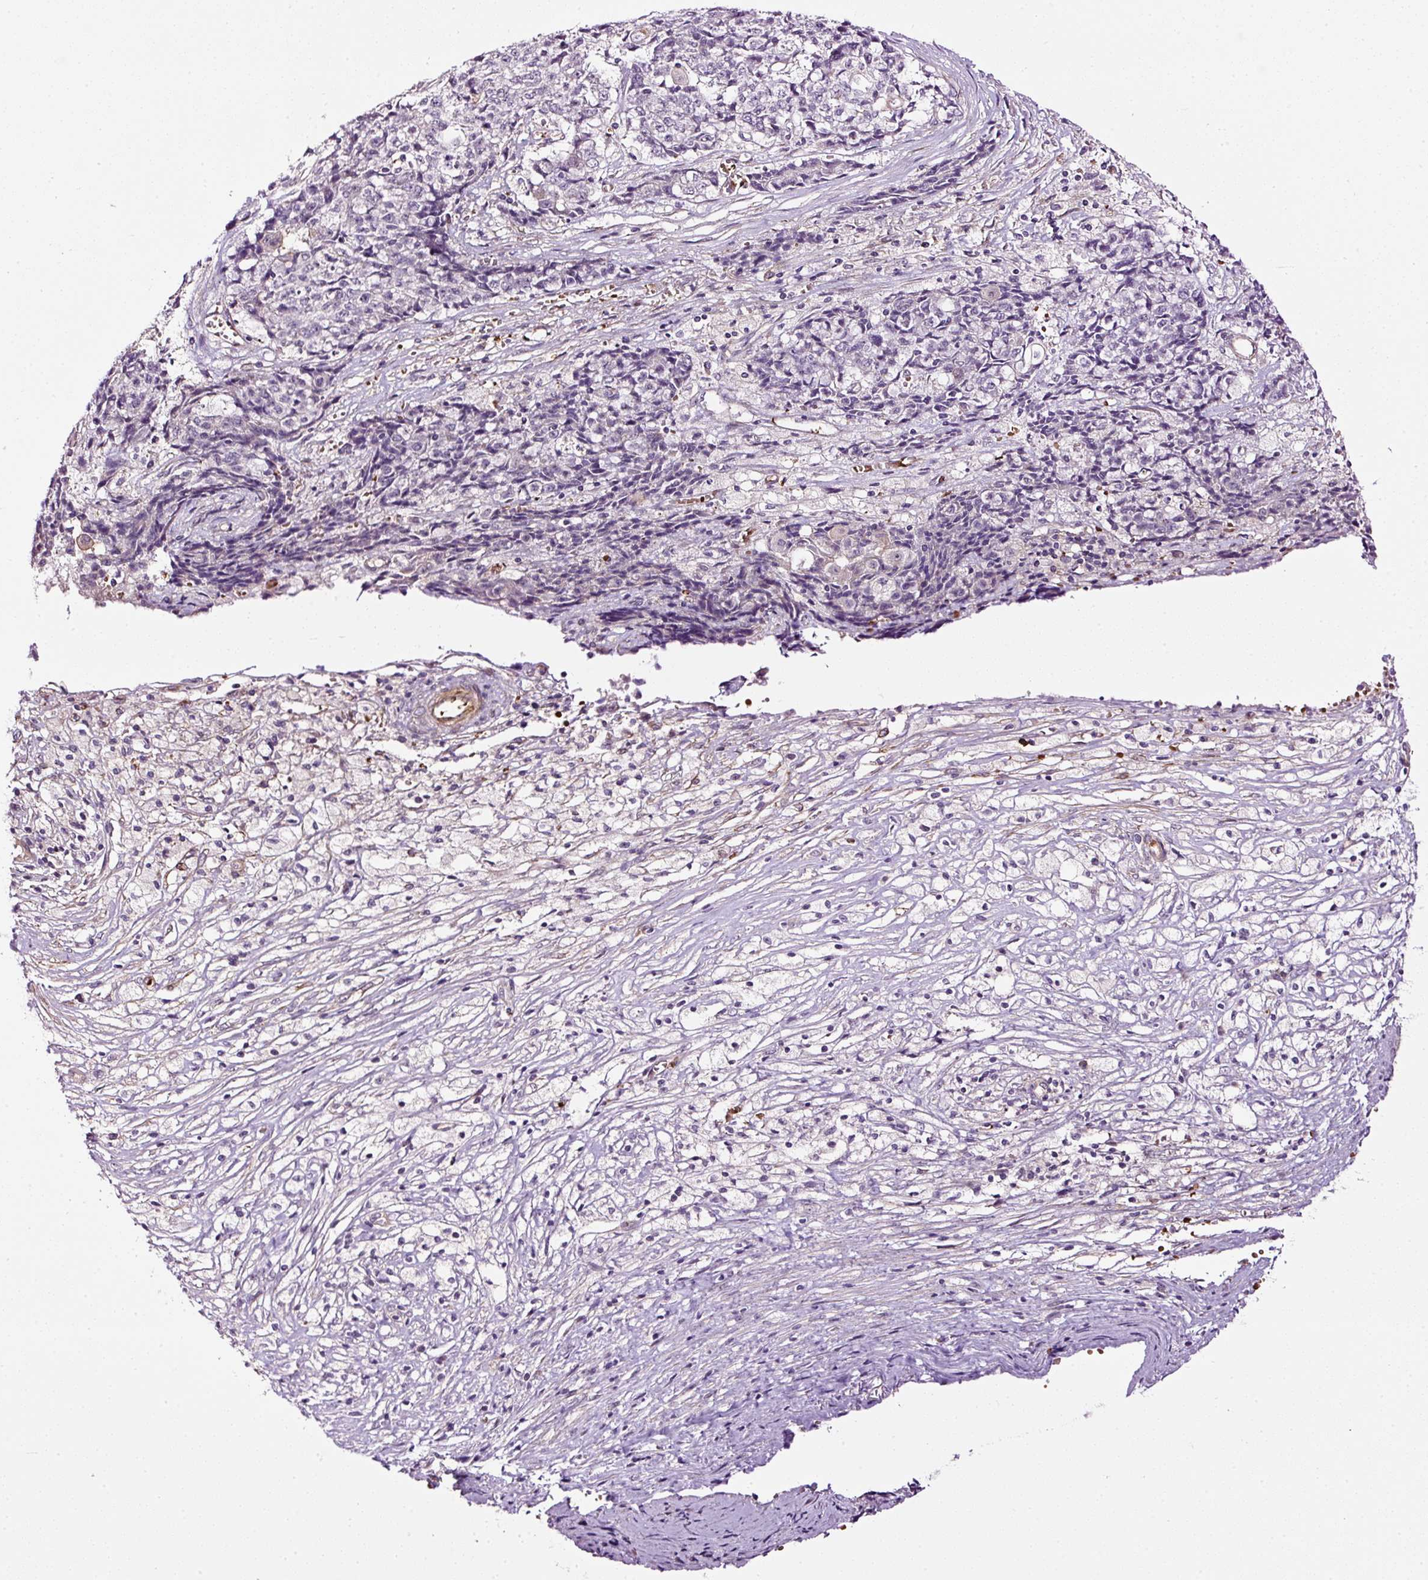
{"staining": {"intensity": "negative", "quantity": "none", "location": "none"}, "tissue": "ovarian cancer", "cell_type": "Tumor cells", "image_type": "cancer", "snomed": [{"axis": "morphology", "description": "Carcinoma, endometroid"}, {"axis": "topography", "description": "Ovary"}], "caption": "Ovarian cancer (endometroid carcinoma) was stained to show a protein in brown. There is no significant staining in tumor cells.", "gene": "USHBP1", "patient": {"sex": "female", "age": 42}}